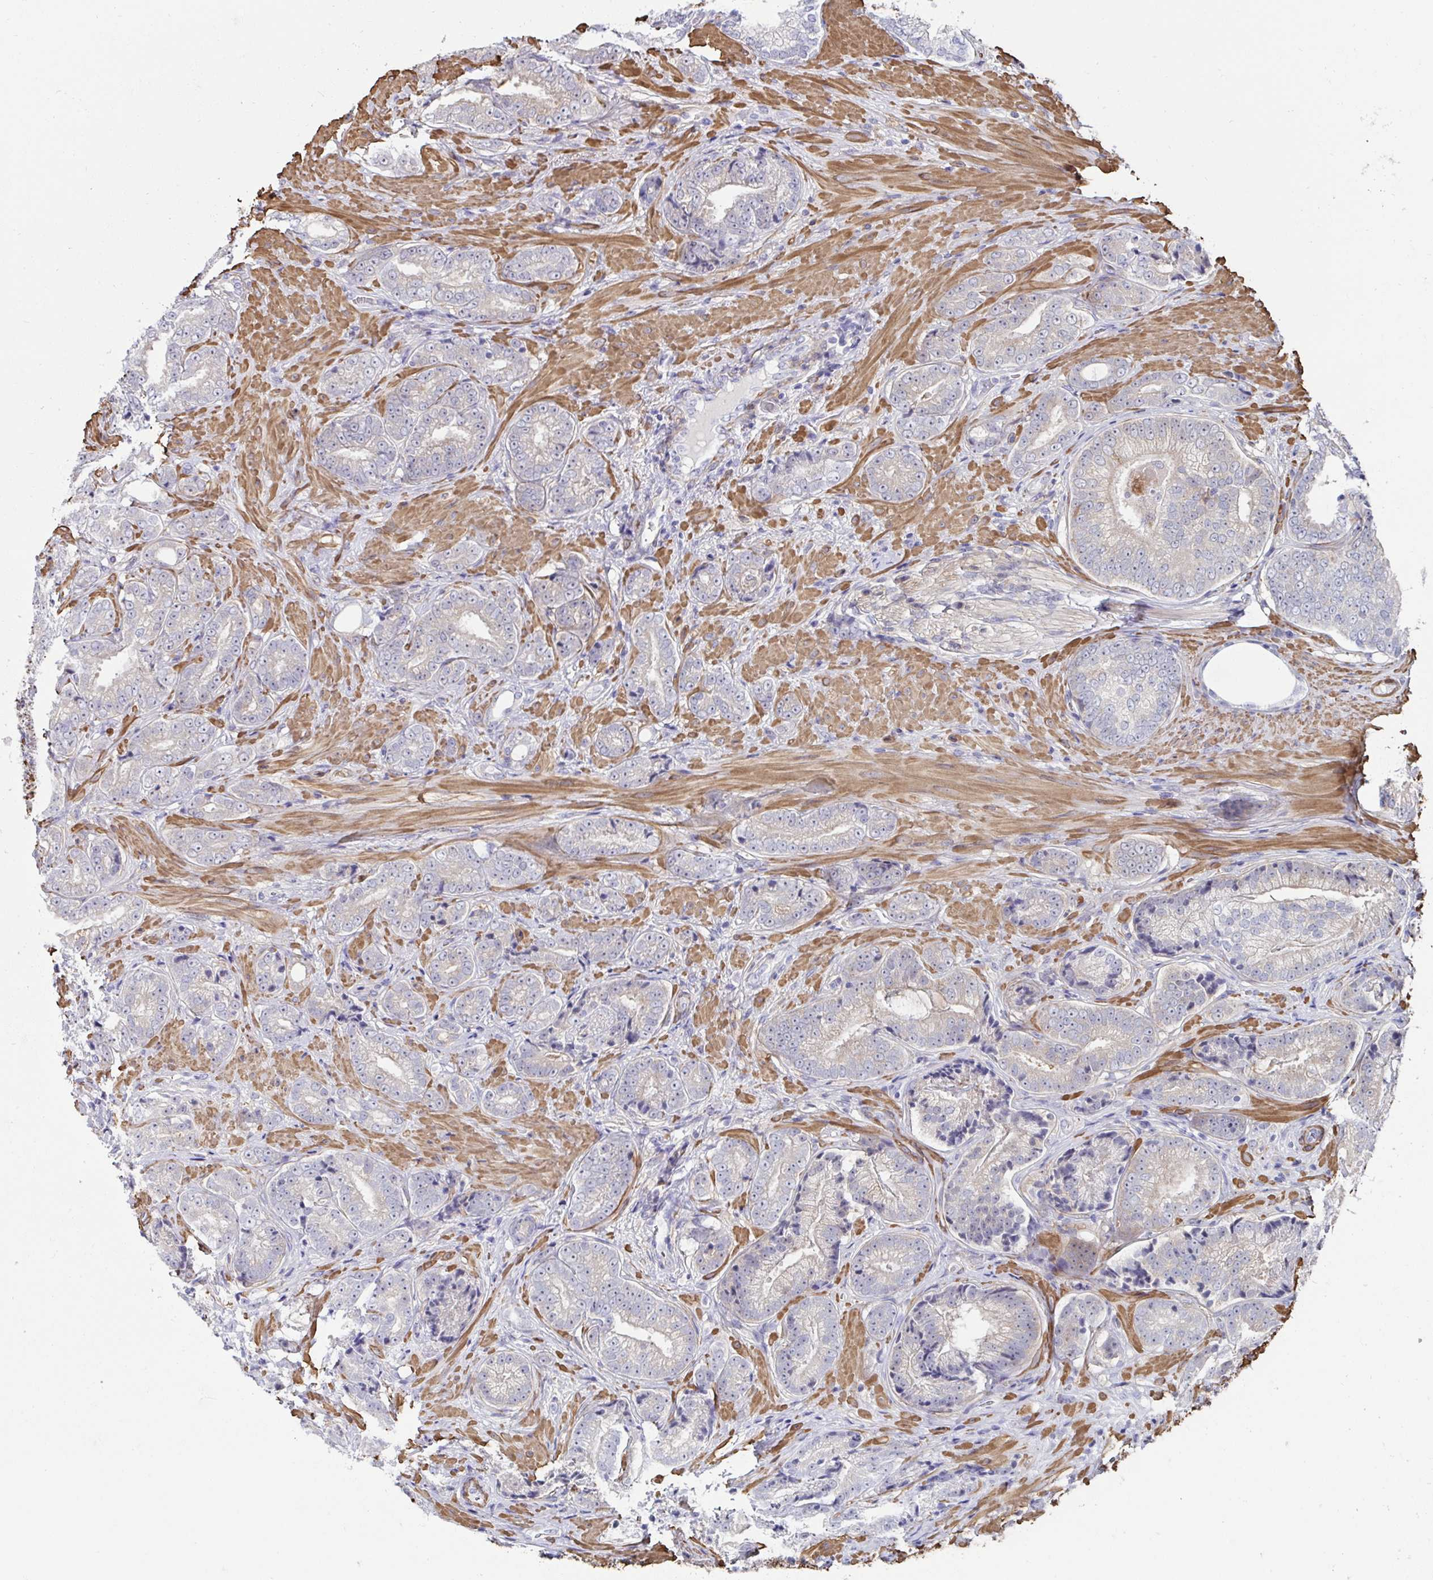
{"staining": {"intensity": "weak", "quantity": "25%-75%", "location": "cytoplasmic/membranous"}, "tissue": "prostate cancer", "cell_type": "Tumor cells", "image_type": "cancer", "snomed": [{"axis": "morphology", "description": "Adenocarcinoma, Low grade"}, {"axis": "topography", "description": "Prostate"}], "caption": "Immunohistochemistry (IHC) micrograph of prostate cancer stained for a protein (brown), which reveals low levels of weak cytoplasmic/membranous expression in about 25%-75% of tumor cells.", "gene": "FBXL13", "patient": {"sex": "male", "age": 61}}